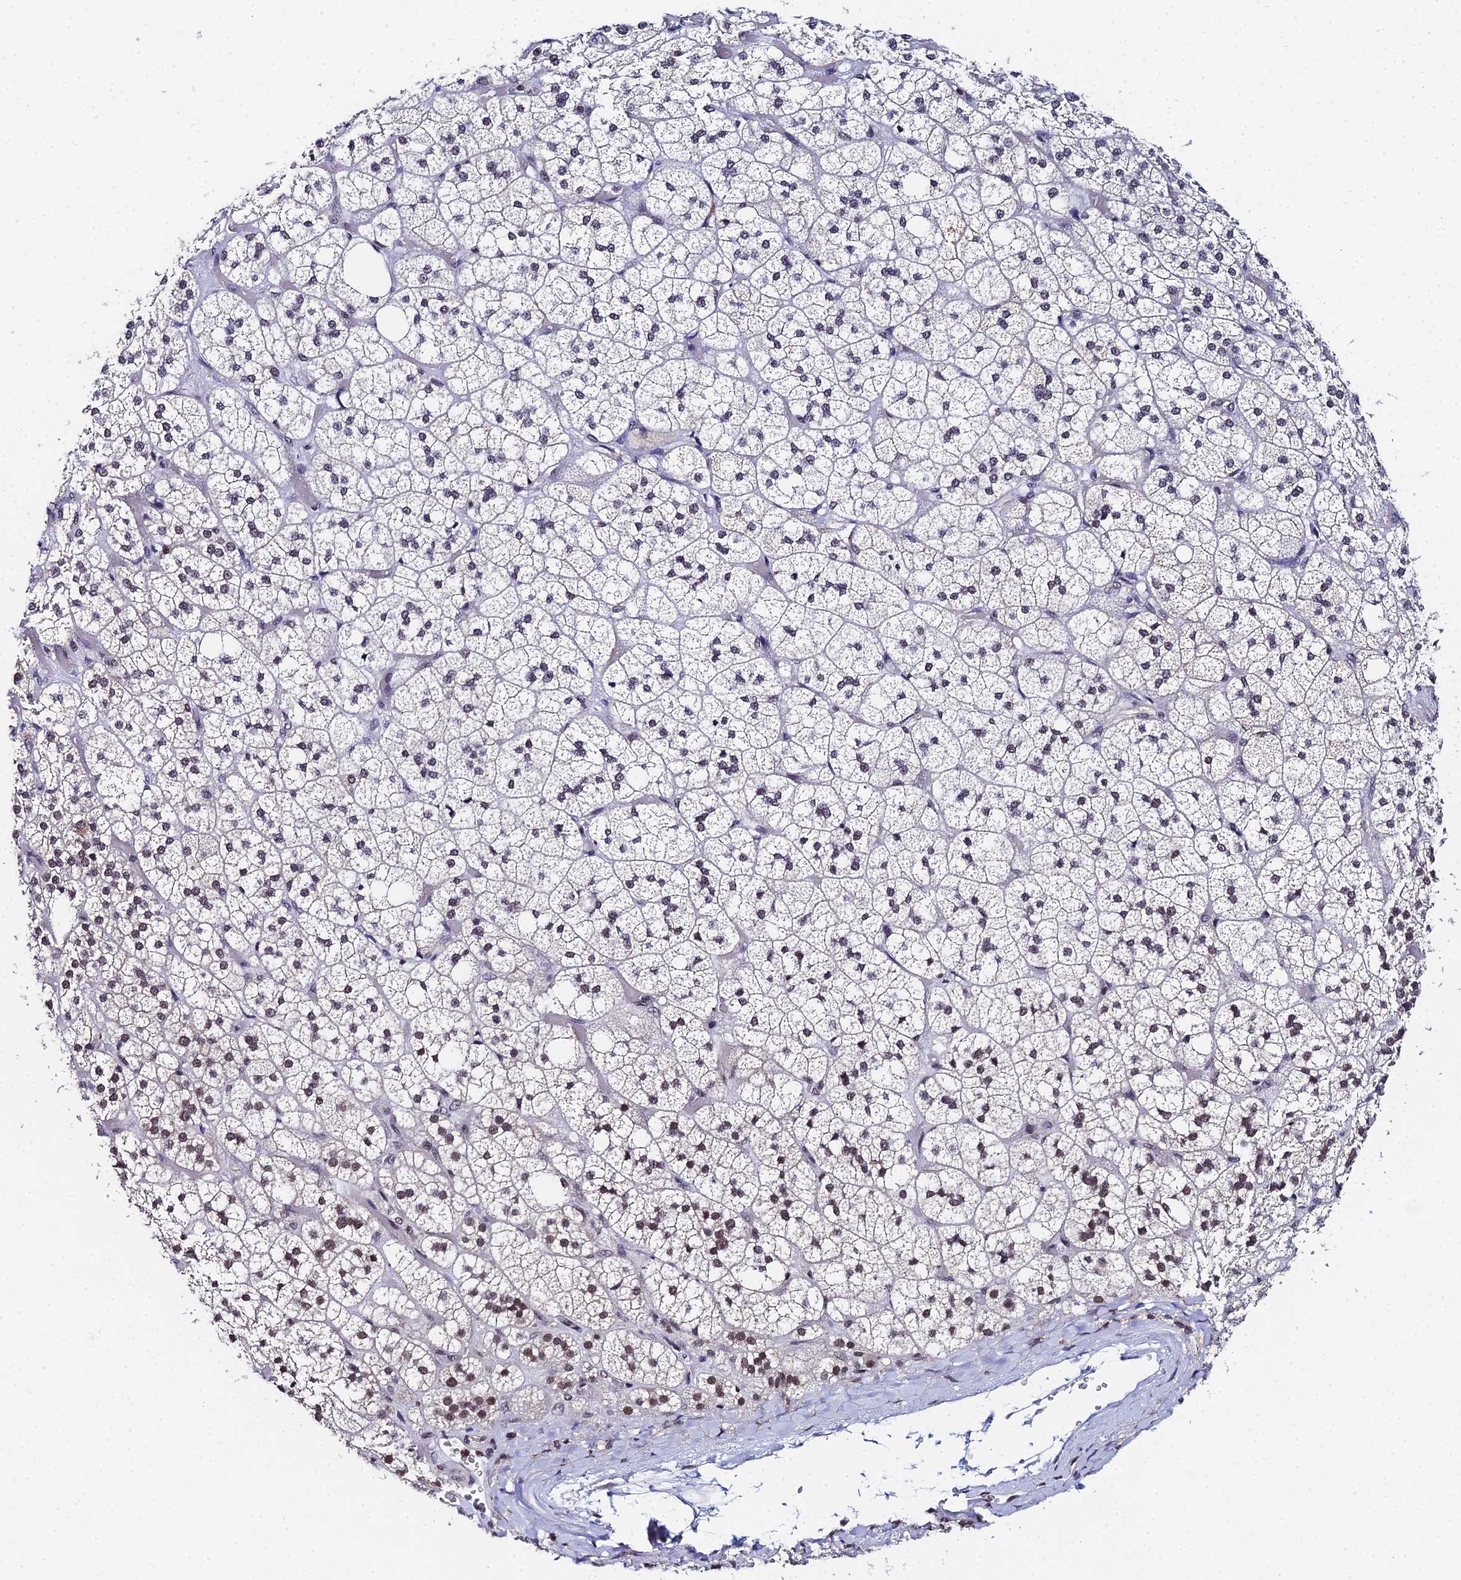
{"staining": {"intensity": "moderate", "quantity": "25%-75%", "location": "nuclear"}, "tissue": "adrenal gland", "cell_type": "Glandular cells", "image_type": "normal", "snomed": [{"axis": "morphology", "description": "Normal tissue, NOS"}, {"axis": "topography", "description": "Adrenal gland"}], "caption": "Protein positivity by IHC displays moderate nuclear positivity in about 25%-75% of glandular cells in unremarkable adrenal gland.", "gene": "MAGOHB", "patient": {"sex": "male", "age": 61}}